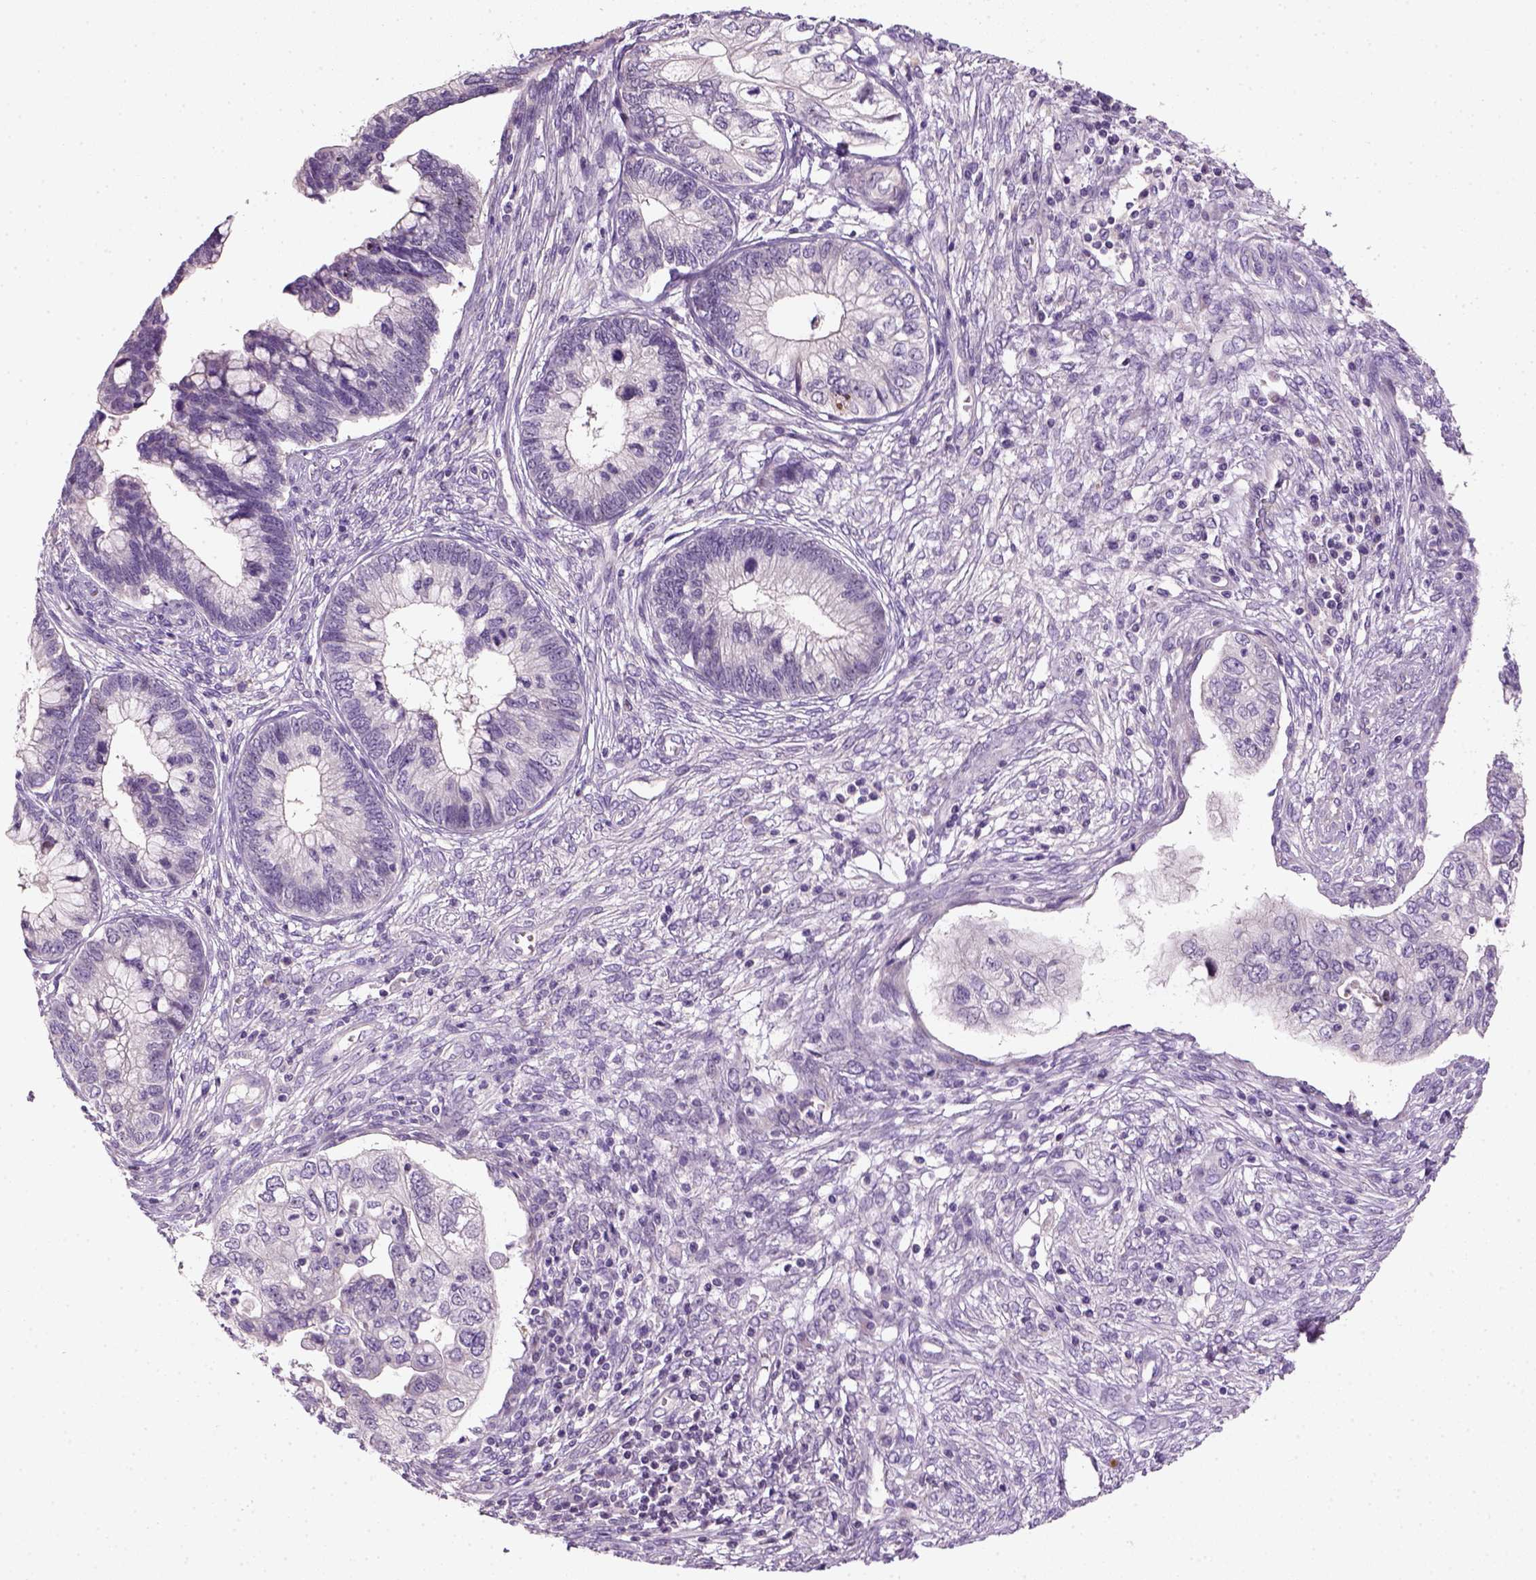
{"staining": {"intensity": "negative", "quantity": "none", "location": "none"}, "tissue": "cervical cancer", "cell_type": "Tumor cells", "image_type": "cancer", "snomed": [{"axis": "morphology", "description": "Adenocarcinoma, NOS"}, {"axis": "topography", "description": "Cervix"}], "caption": "This is an immunohistochemistry histopathology image of human cervical cancer (adenocarcinoma). There is no staining in tumor cells.", "gene": "NUDT6", "patient": {"sex": "female", "age": 44}}